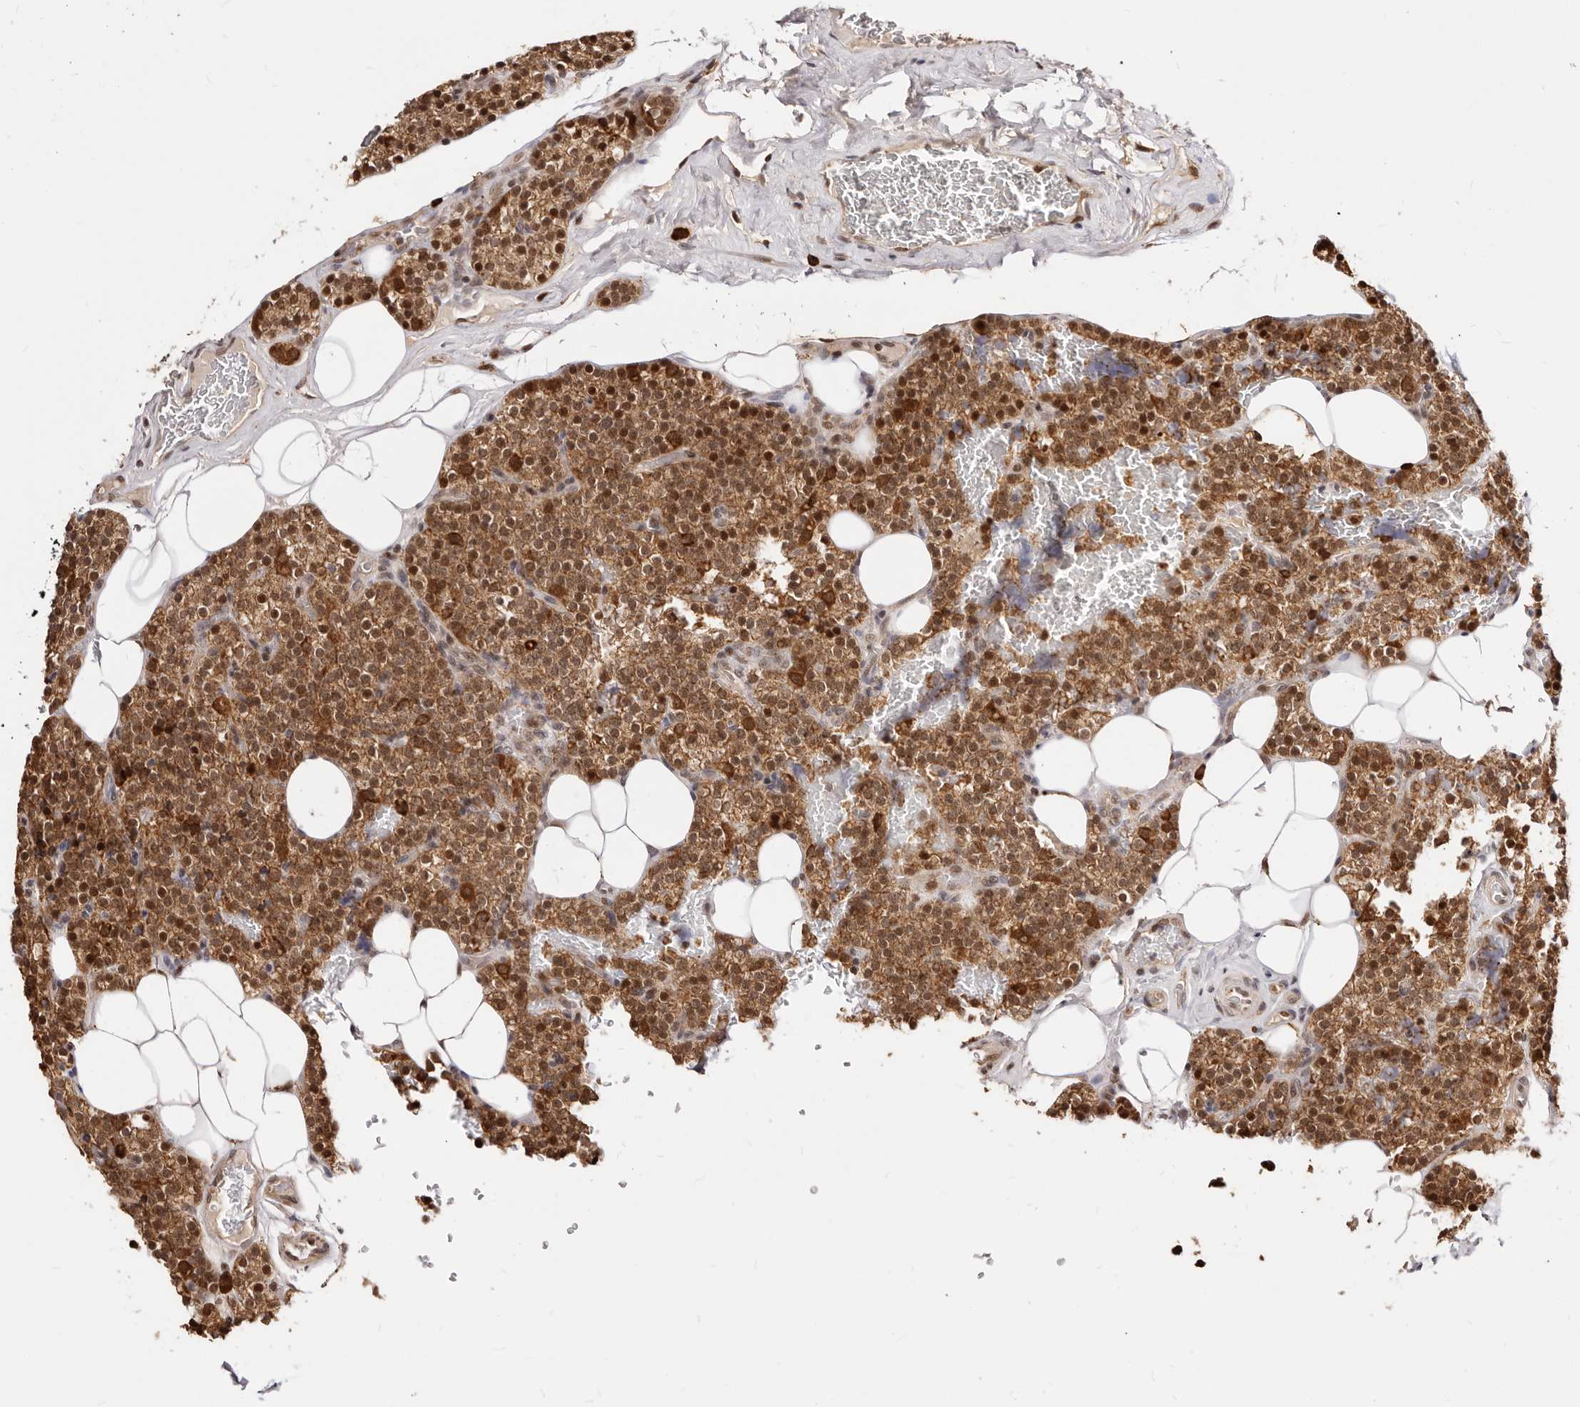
{"staining": {"intensity": "strong", "quantity": ">75%", "location": "cytoplasmic/membranous,nuclear"}, "tissue": "parathyroid gland", "cell_type": "Glandular cells", "image_type": "normal", "snomed": [{"axis": "morphology", "description": "Normal tissue, NOS"}, {"axis": "morphology", "description": "Inflammation chronic"}, {"axis": "morphology", "description": "Goiter, colloid"}, {"axis": "topography", "description": "Thyroid gland"}, {"axis": "topography", "description": "Parathyroid gland"}], "caption": "Parathyroid gland stained with DAB (3,3'-diaminobenzidine) immunohistochemistry shows high levels of strong cytoplasmic/membranous,nuclear staining in approximately >75% of glandular cells.", "gene": "SEC14L1", "patient": {"sex": "male", "age": 65}}